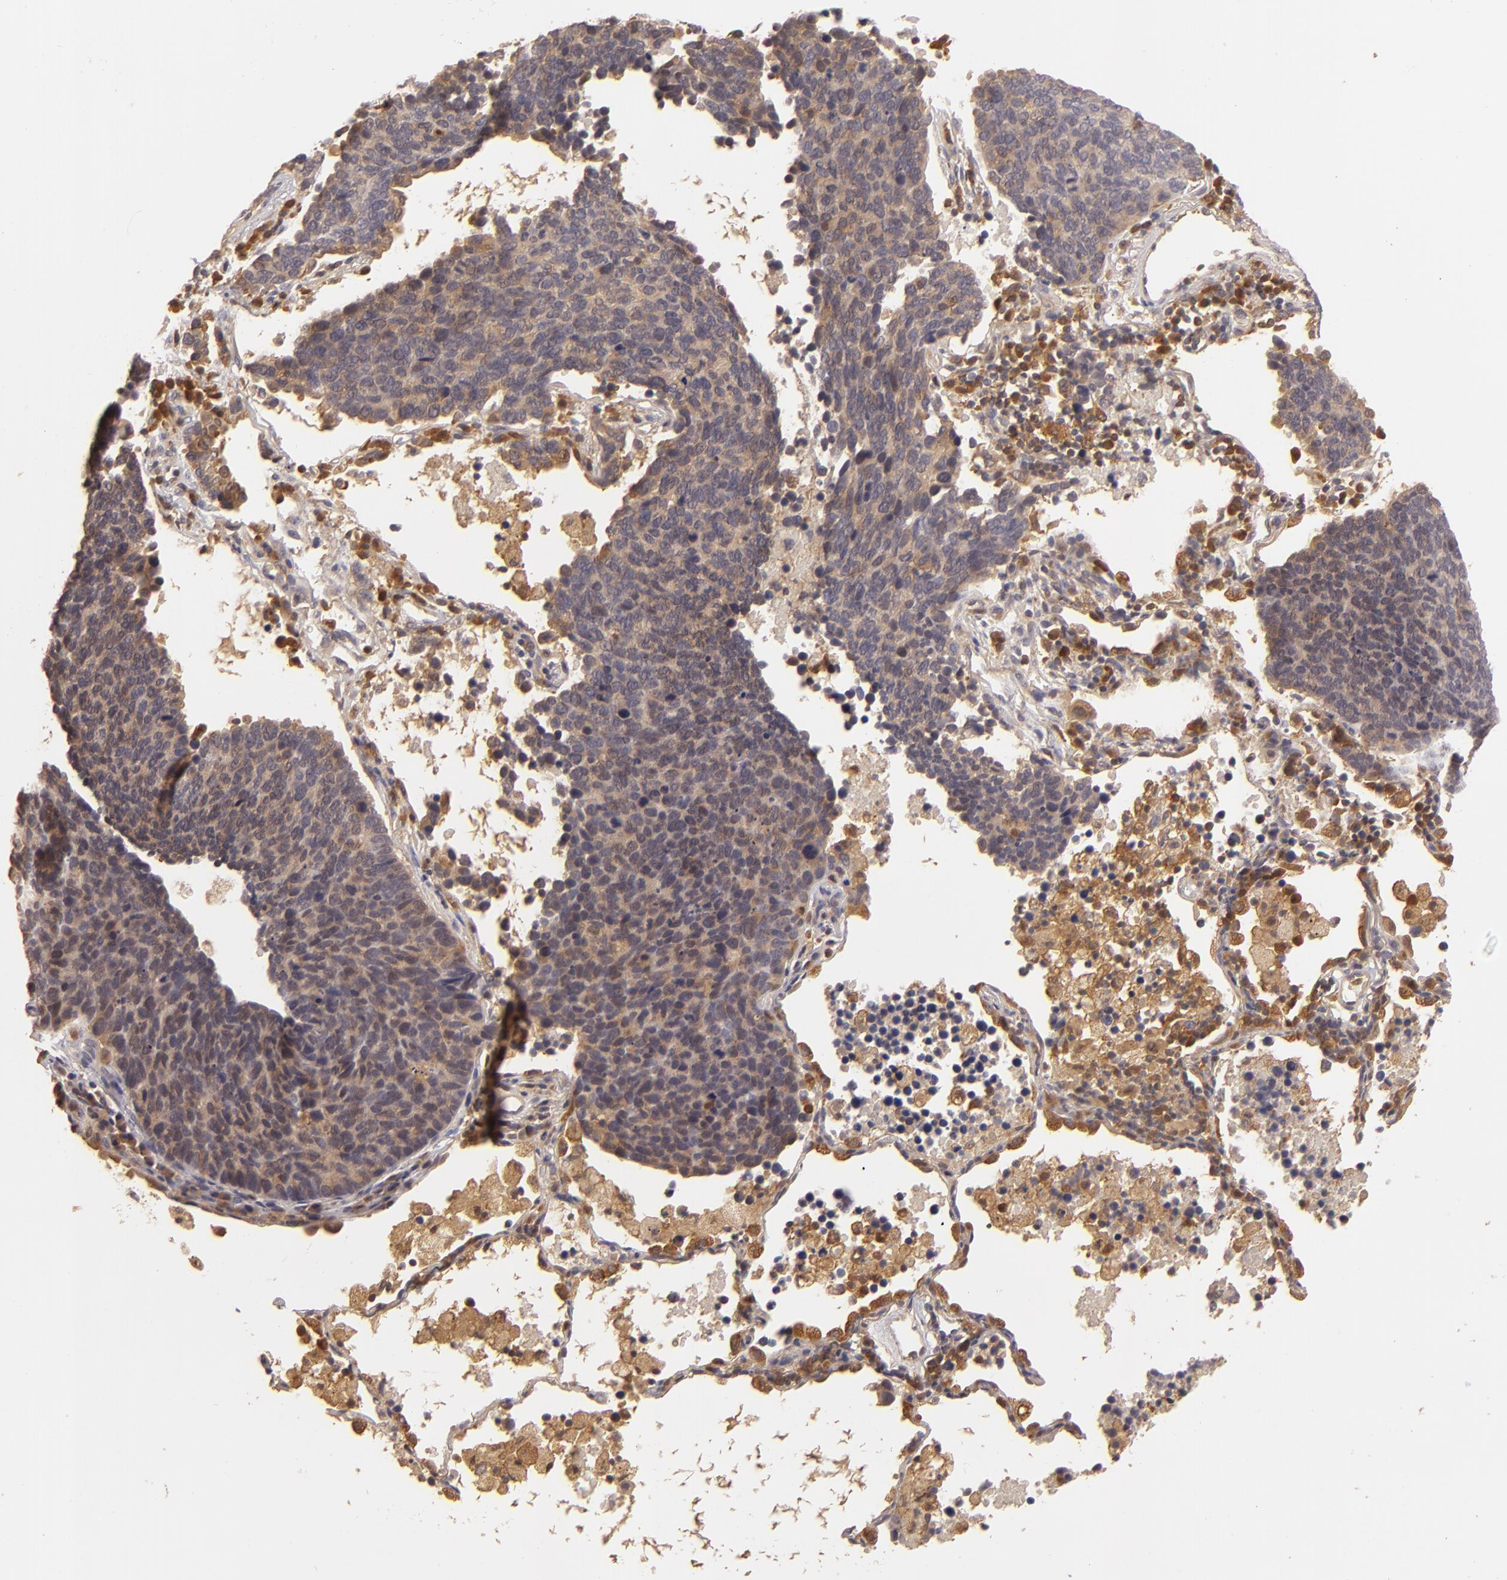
{"staining": {"intensity": "strong", "quantity": ">75%", "location": "cytoplasmic/membranous"}, "tissue": "lung cancer", "cell_type": "Tumor cells", "image_type": "cancer", "snomed": [{"axis": "morphology", "description": "Neoplasm, malignant, NOS"}, {"axis": "topography", "description": "Lung"}], "caption": "Immunohistochemical staining of human lung cancer (malignant neoplasm) demonstrates strong cytoplasmic/membranous protein staining in about >75% of tumor cells. The staining was performed using DAB, with brown indicating positive protein expression. Nuclei are stained blue with hematoxylin.", "gene": "PRKCD", "patient": {"sex": "female", "age": 75}}